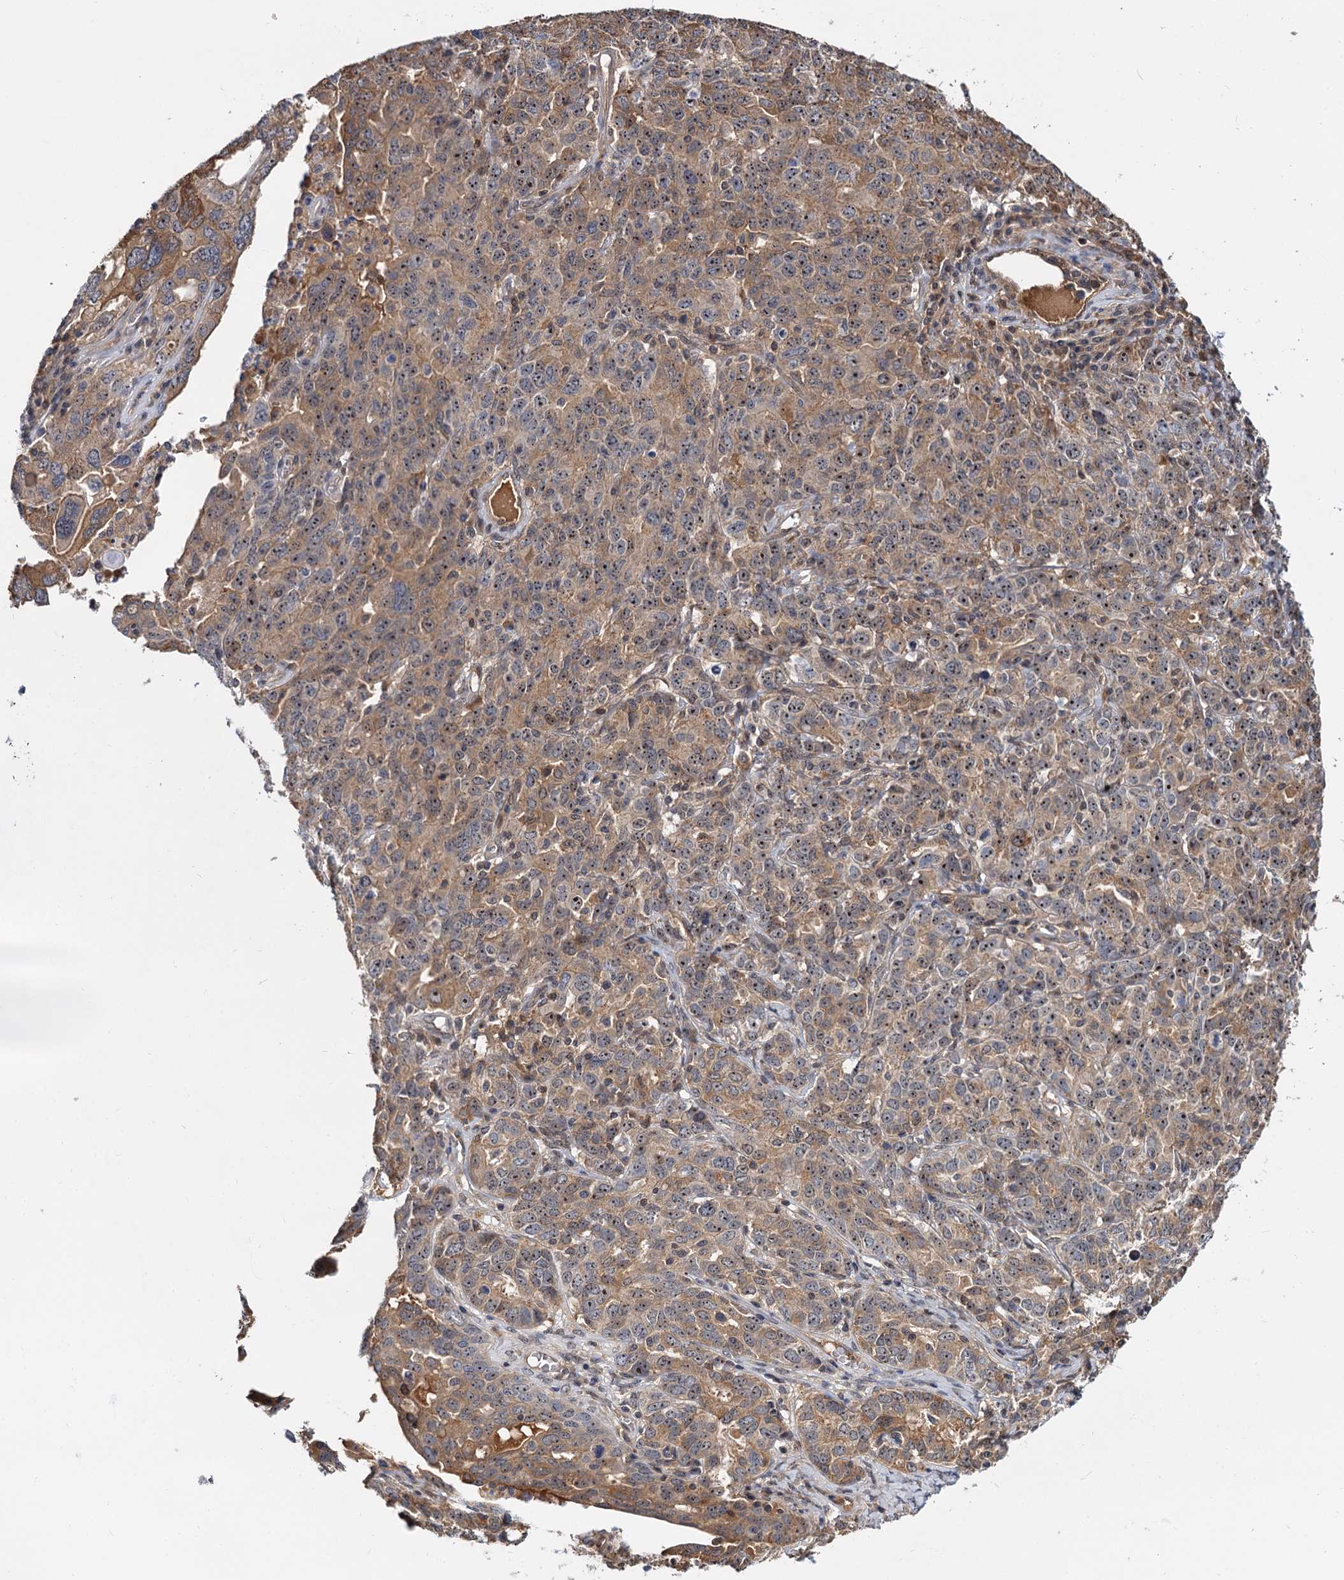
{"staining": {"intensity": "moderate", "quantity": ">75%", "location": "cytoplasmic/membranous,nuclear"}, "tissue": "ovarian cancer", "cell_type": "Tumor cells", "image_type": "cancer", "snomed": [{"axis": "morphology", "description": "Carcinoma, endometroid"}, {"axis": "topography", "description": "Ovary"}], "caption": "Ovarian cancer stained with a protein marker reveals moderate staining in tumor cells.", "gene": "SNX15", "patient": {"sex": "female", "age": 62}}